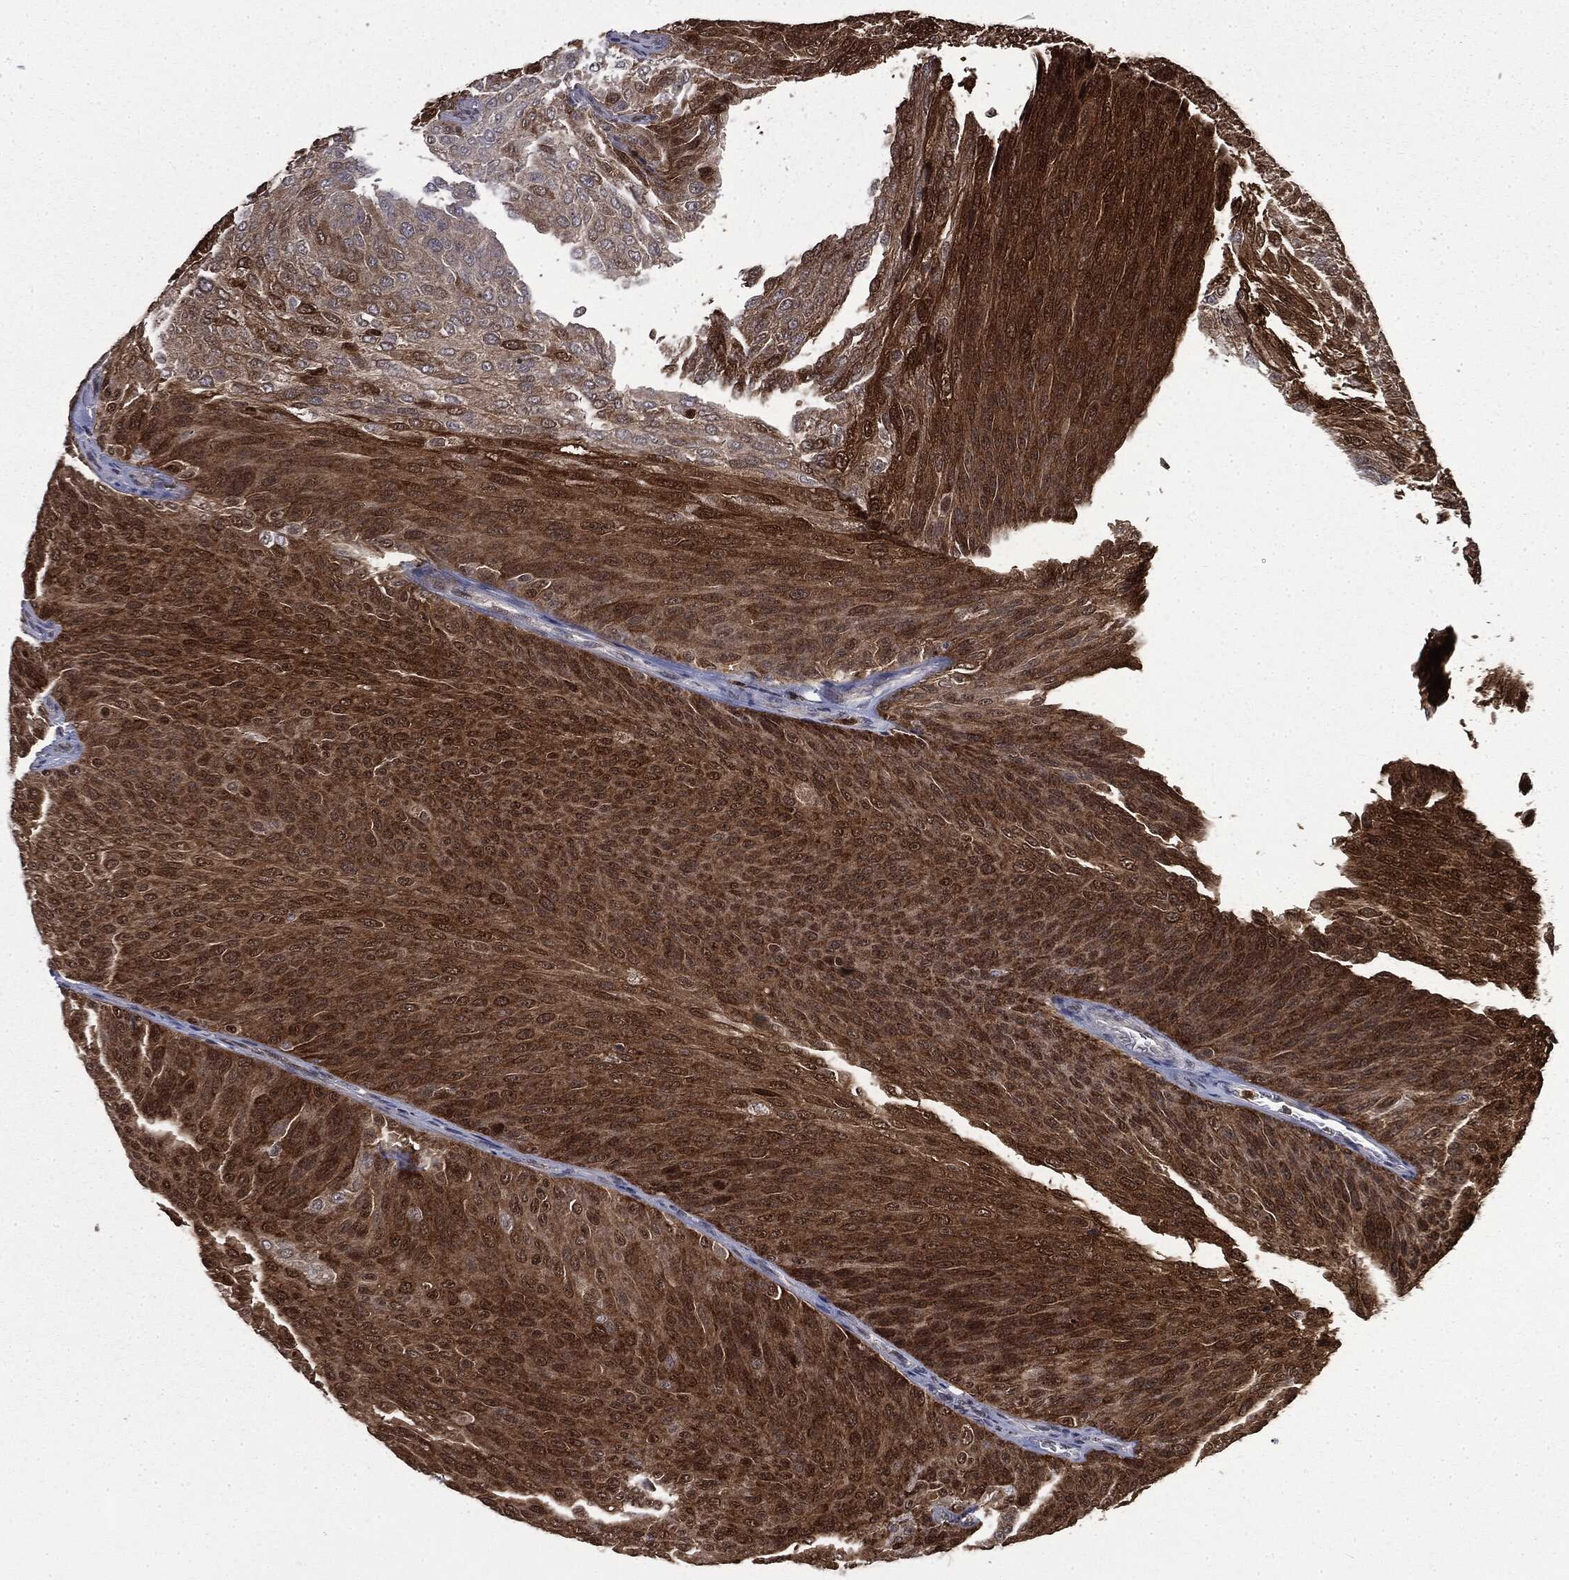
{"staining": {"intensity": "strong", "quantity": ">75%", "location": "cytoplasmic/membranous"}, "tissue": "urothelial cancer", "cell_type": "Tumor cells", "image_type": "cancer", "snomed": [{"axis": "morphology", "description": "Urothelial carcinoma, Low grade"}, {"axis": "topography", "description": "Ureter, NOS"}, {"axis": "topography", "description": "Urinary bladder"}], "caption": "A brown stain labels strong cytoplasmic/membranous staining of a protein in low-grade urothelial carcinoma tumor cells.", "gene": "GPI", "patient": {"sex": "male", "age": 78}}